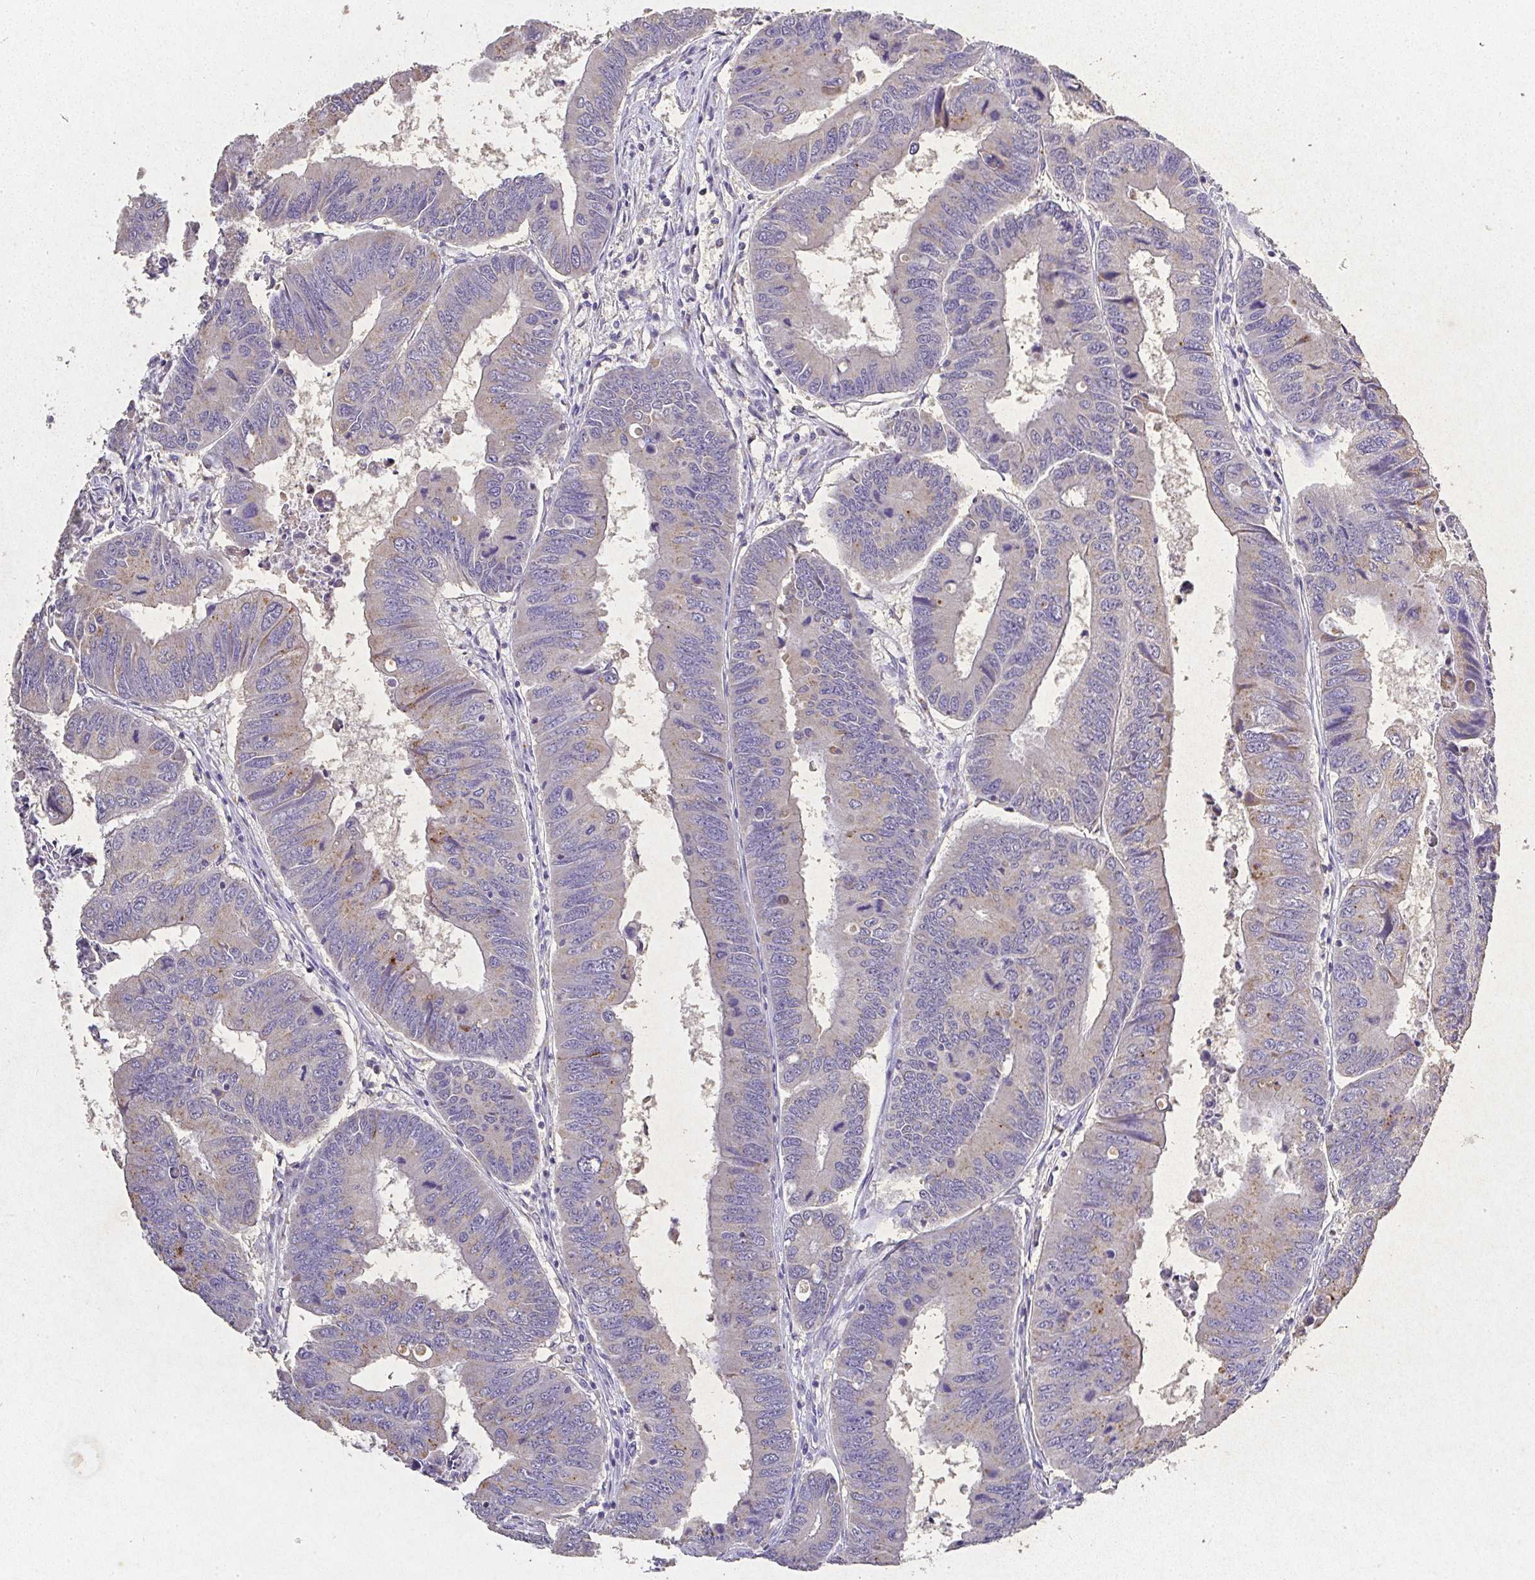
{"staining": {"intensity": "weak", "quantity": "<25%", "location": "cytoplasmic/membranous"}, "tissue": "colorectal cancer", "cell_type": "Tumor cells", "image_type": "cancer", "snomed": [{"axis": "morphology", "description": "Adenocarcinoma, NOS"}, {"axis": "topography", "description": "Colon"}], "caption": "The immunohistochemistry (IHC) histopathology image has no significant positivity in tumor cells of adenocarcinoma (colorectal) tissue.", "gene": "RPS2", "patient": {"sex": "male", "age": 53}}